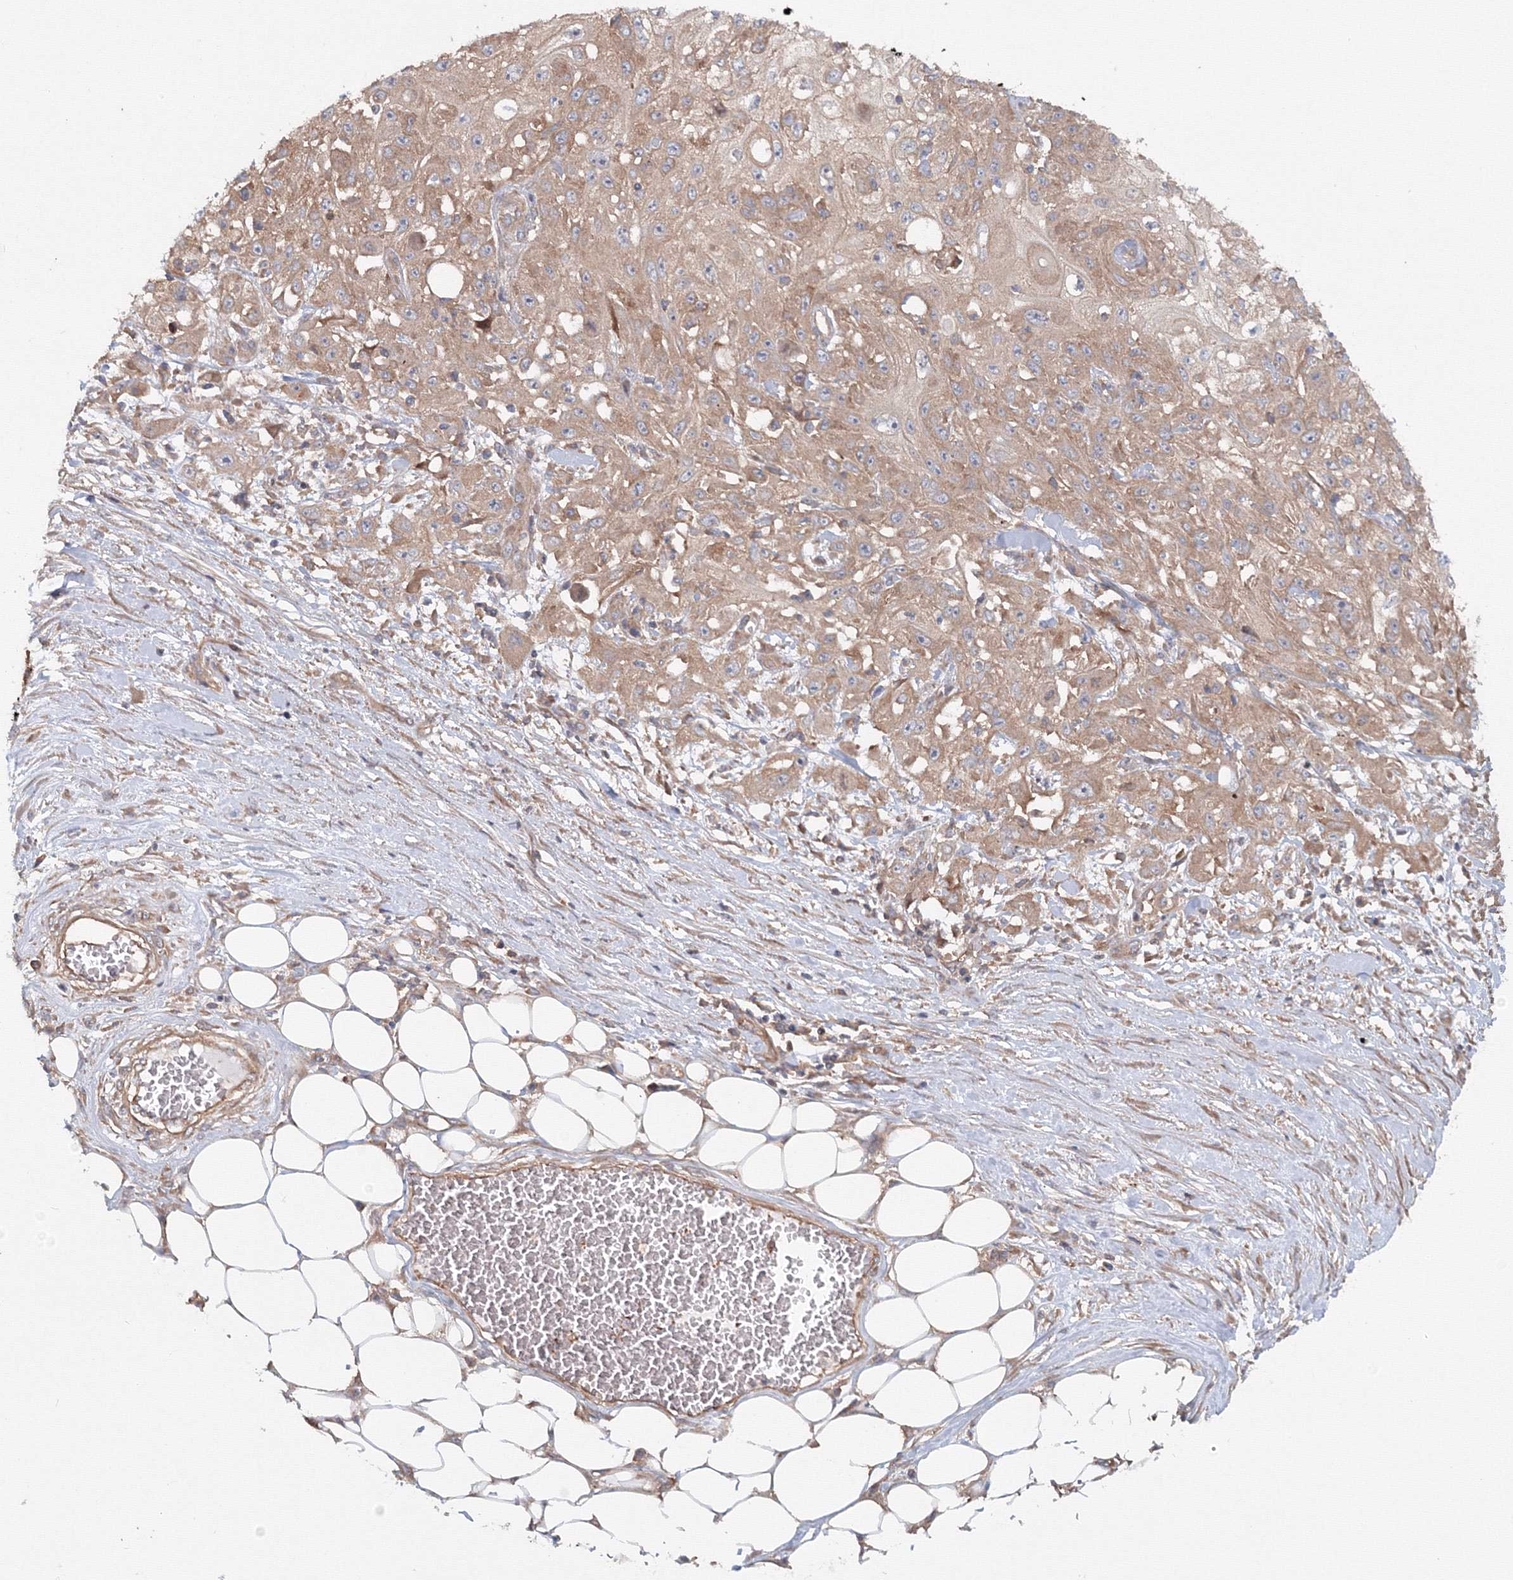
{"staining": {"intensity": "moderate", "quantity": ">75%", "location": "cytoplasmic/membranous"}, "tissue": "skin cancer", "cell_type": "Tumor cells", "image_type": "cancer", "snomed": [{"axis": "morphology", "description": "Squamous cell carcinoma, NOS"}, {"axis": "morphology", "description": "Squamous cell carcinoma, metastatic, NOS"}, {"axis": "topography", "description": "Skin"}, {"axis": "topography", "description": "Lymph node"}], "caption": "Brown immunohistochemical staining in skin metastatic squamous cell carcinoma exhibits moderate cytoplasmic/membranous positivity in approximately >75% of tumor cells.", "gene": "EXOC1", "patient": {"sex": "male", "age": 75}}